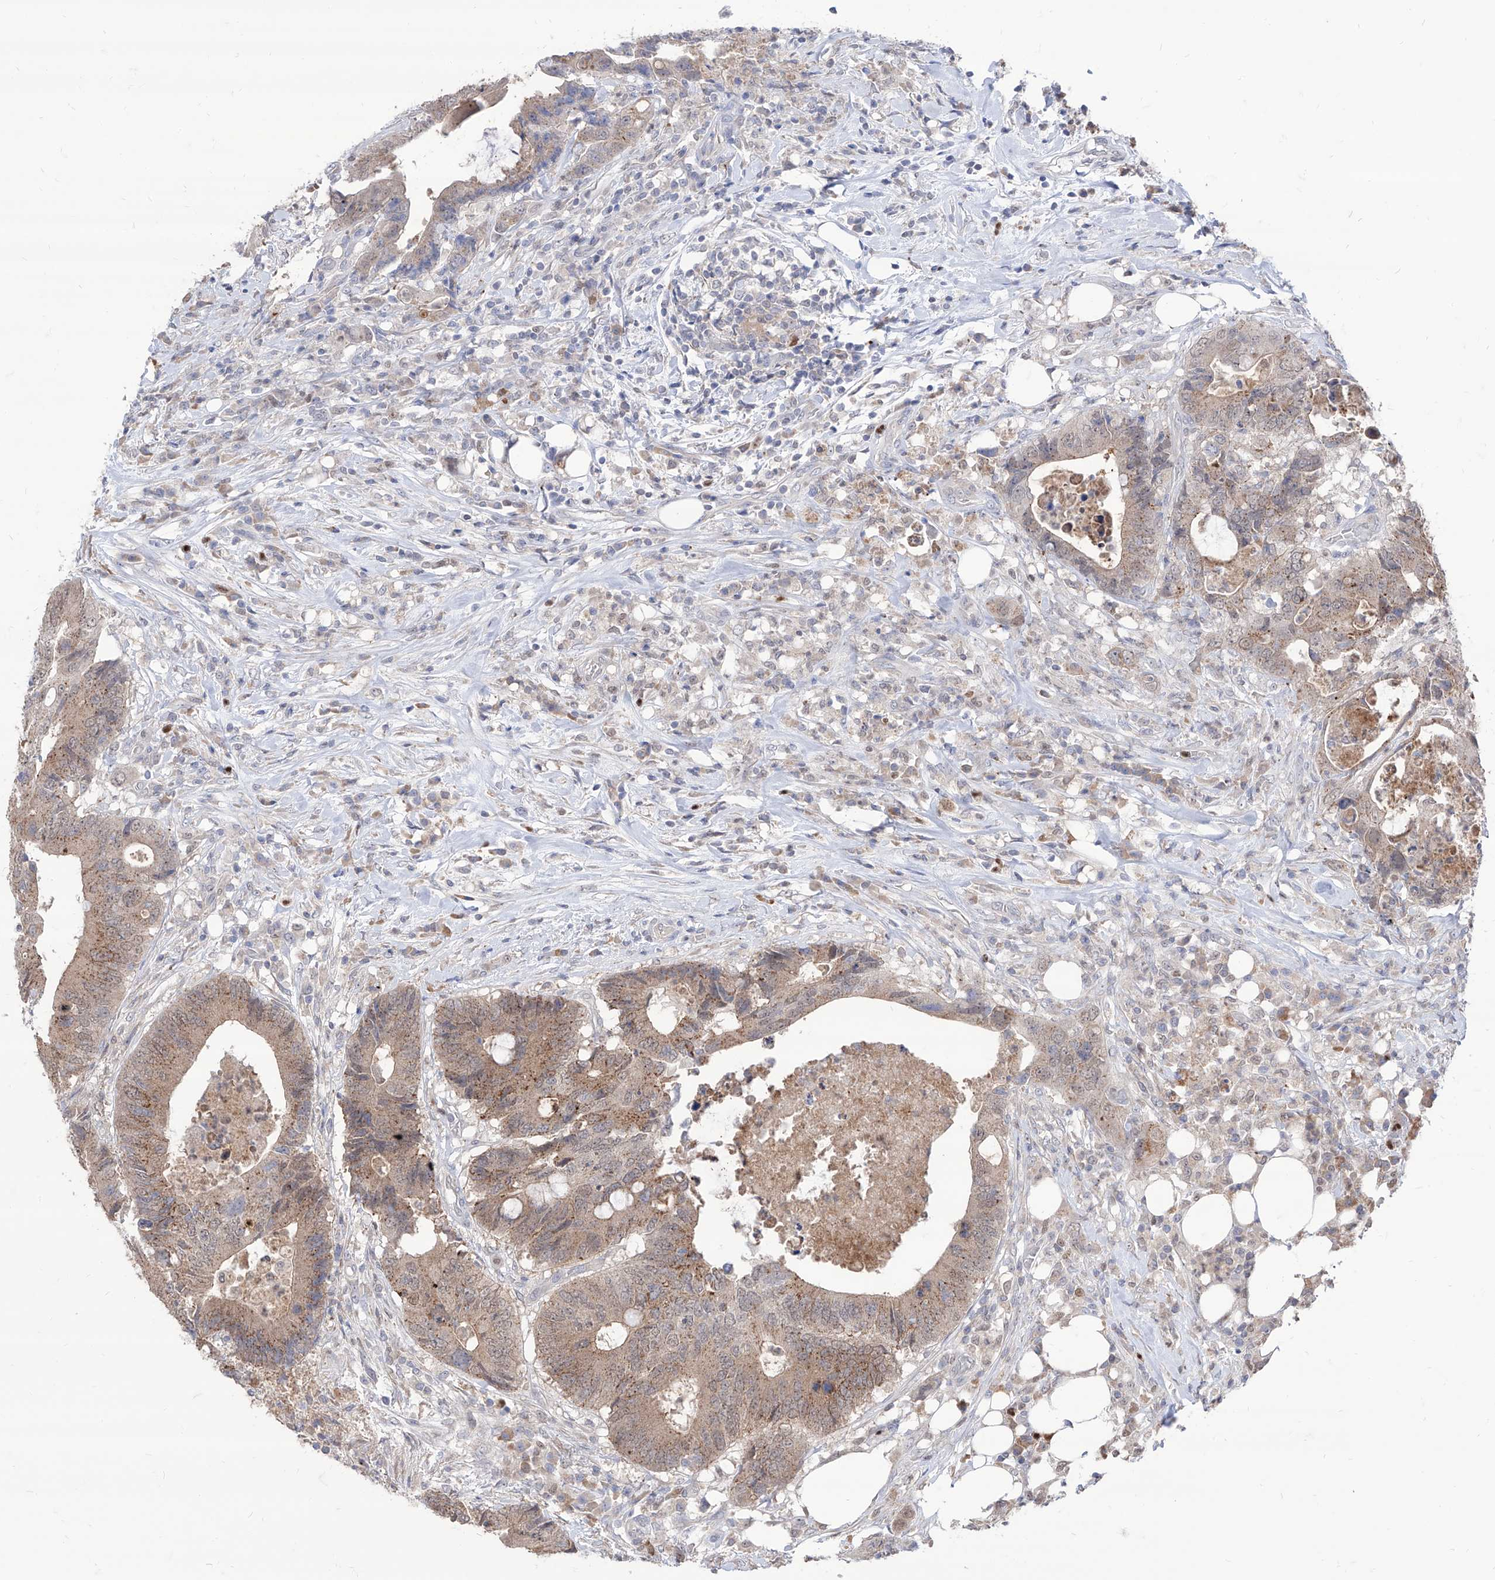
{"staining": {"intensity": "moderate", "quantity": ">75%", "location": "cytoplasmic/membranous"}, "tissue": "colorectal cancer", "cell_type": "Tumor cells", "image_type": "cancer", "snomed": [{"axis": "morphology", "description": "Adenocarcinoma, NOS"}, {"axis": "topography", "description": "Colon"}], "caption": "IHC (DAB (3,3'-diaminobenzidine)) staining of human colorectal cancer exhibits moderate cytoplasmic/membranous protein expression in approximately >75% of tumor cells.", "gene": "BROX", "patient": {"sex": "male", "age": 71}}